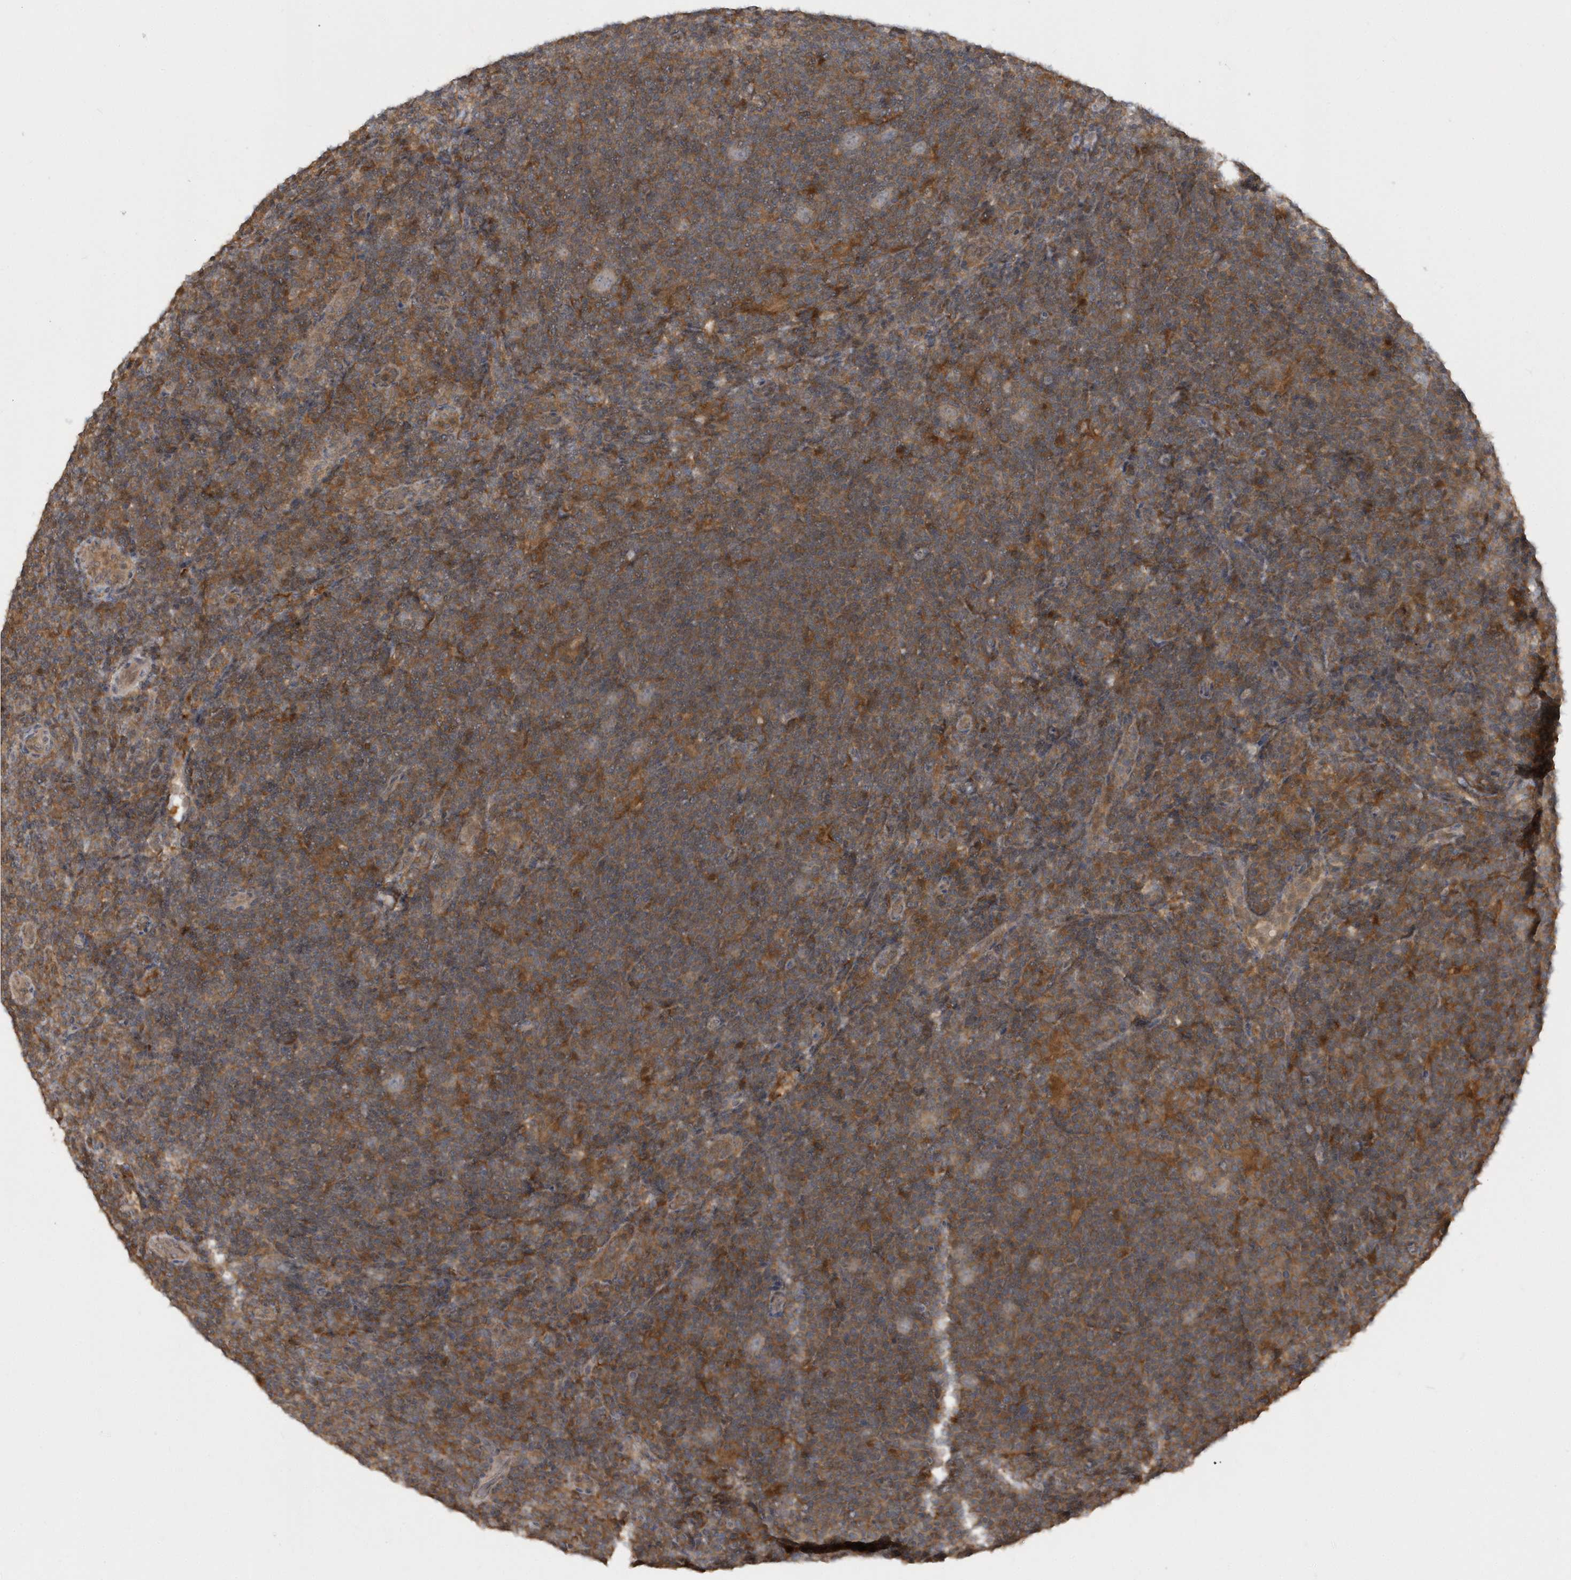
{"staining": {"intensity": "weak", "quantity": "25%-75%", "location": "cytoplasmic/membranous"}, "tissue": "lymphoma", "cell_type": "Tumor cells", "image_type": "cancer", "snomed": [{"axis": "morphology", "description": "Hodgkin's disease, NOS"}, {"axis": "topography", "description": "Lymph node"}], "caption": "The histopathology image demonstrates staining of lymphoma, revealing weak cytoplasmic/membranous protein staining (brown color) within tumor cells.", "gene": "RPE", "patient": {"sex": "female", "age": 57}}